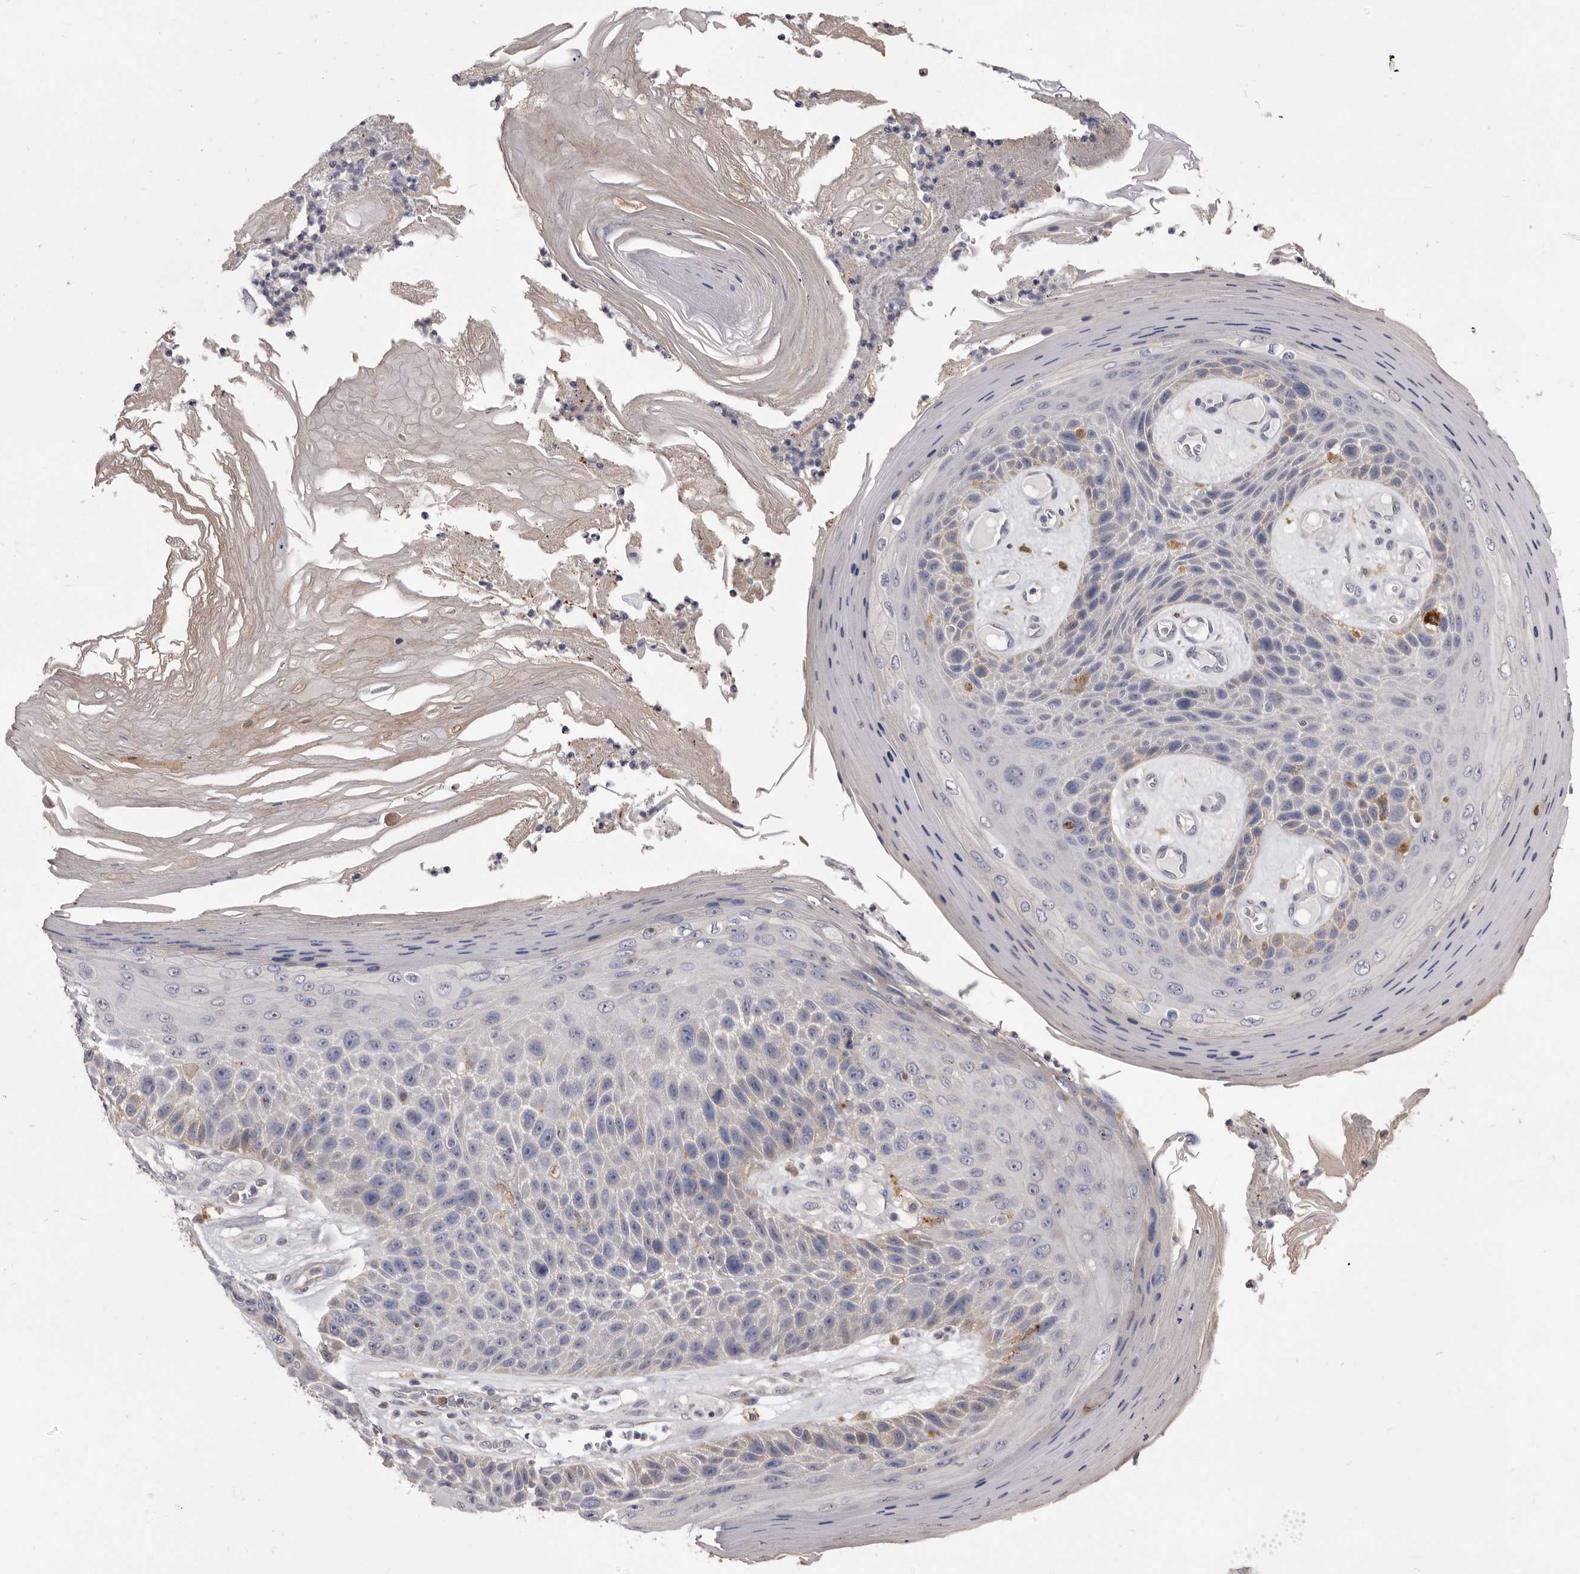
{"staining": {"intensity": "negative", "quantity": "none", "location": "none"}, "tissue": "skin cancer", "cell_type": "Tumor cells", "image_type": "cancer", "snomed": [{"axis": "morphology", "description": "Squamous cell carcinoma, NOS"}, {"axis": "topography", "description": "Skin"}], "caption": "Tumor cells show no significant protein positivity in squamous cell carcinoma (skin). Brightfield microscopy of IHC stained with DAB (3,3'-diaminobenzidine) (brown) and hematoxylin (blue), captured at high magnification.", "gene": "VPS45", "patient": {"sex": "female", "age": 88}}